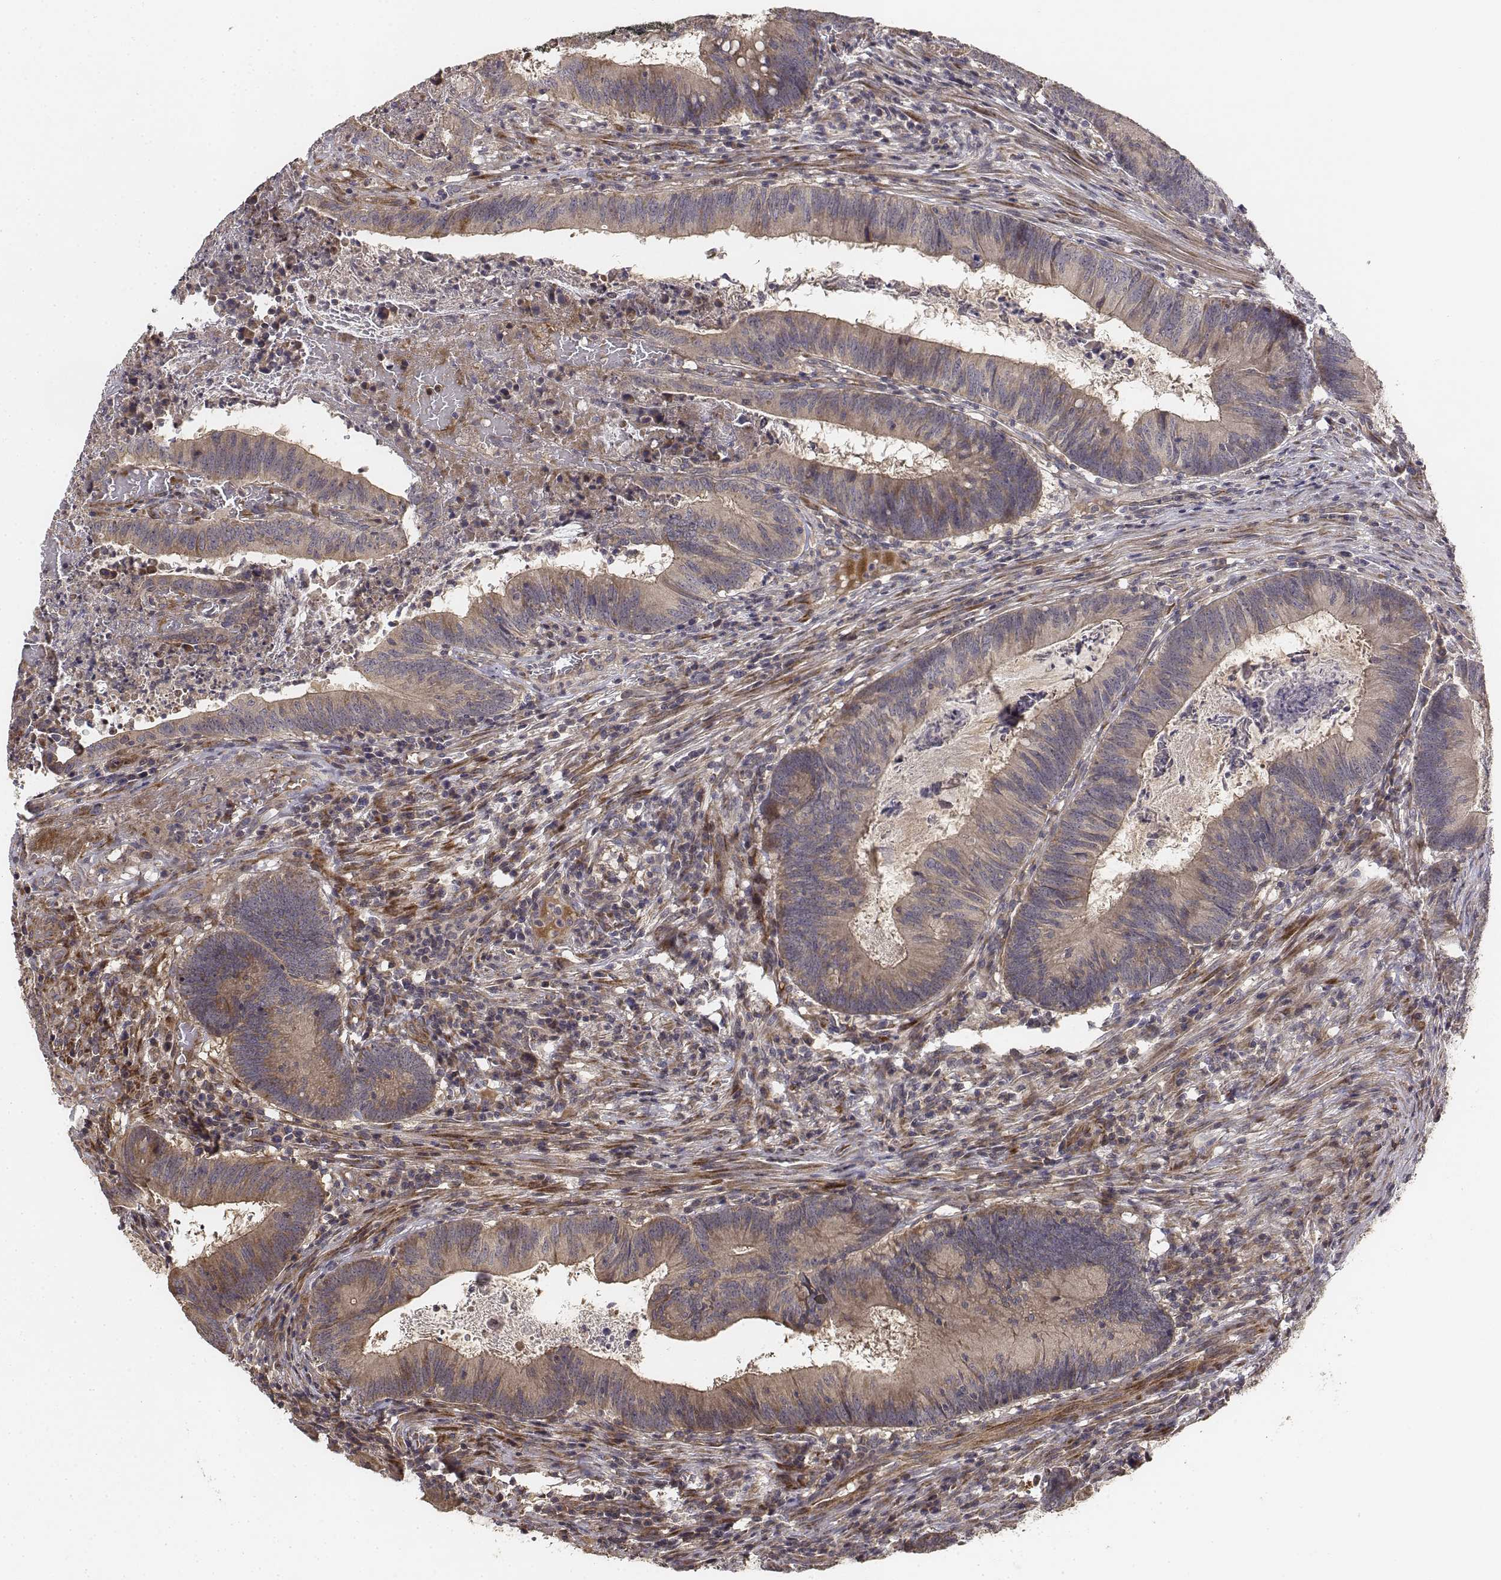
{"staining": {"intensity": "weak", "quantity": "25%-75%", "location": "cytoplasmic/membranous"}, "tissue": "colorectal cancer", "cell_type": "Tumor cells", "image_type": "cancer", "snomed": [{"axis": "morphology", "description": "Adenocarcinoma, NOS"}, {"axis": "topography", "description": "Colon"}], "caption": "The immunohistochemical stain highlights weak cytoplasmic/membranous staining in tumor cells of colorectal adenocarcinoma tissue.", "gene": "FBXO21", "patient": {"sex": "female", "age": 70}}